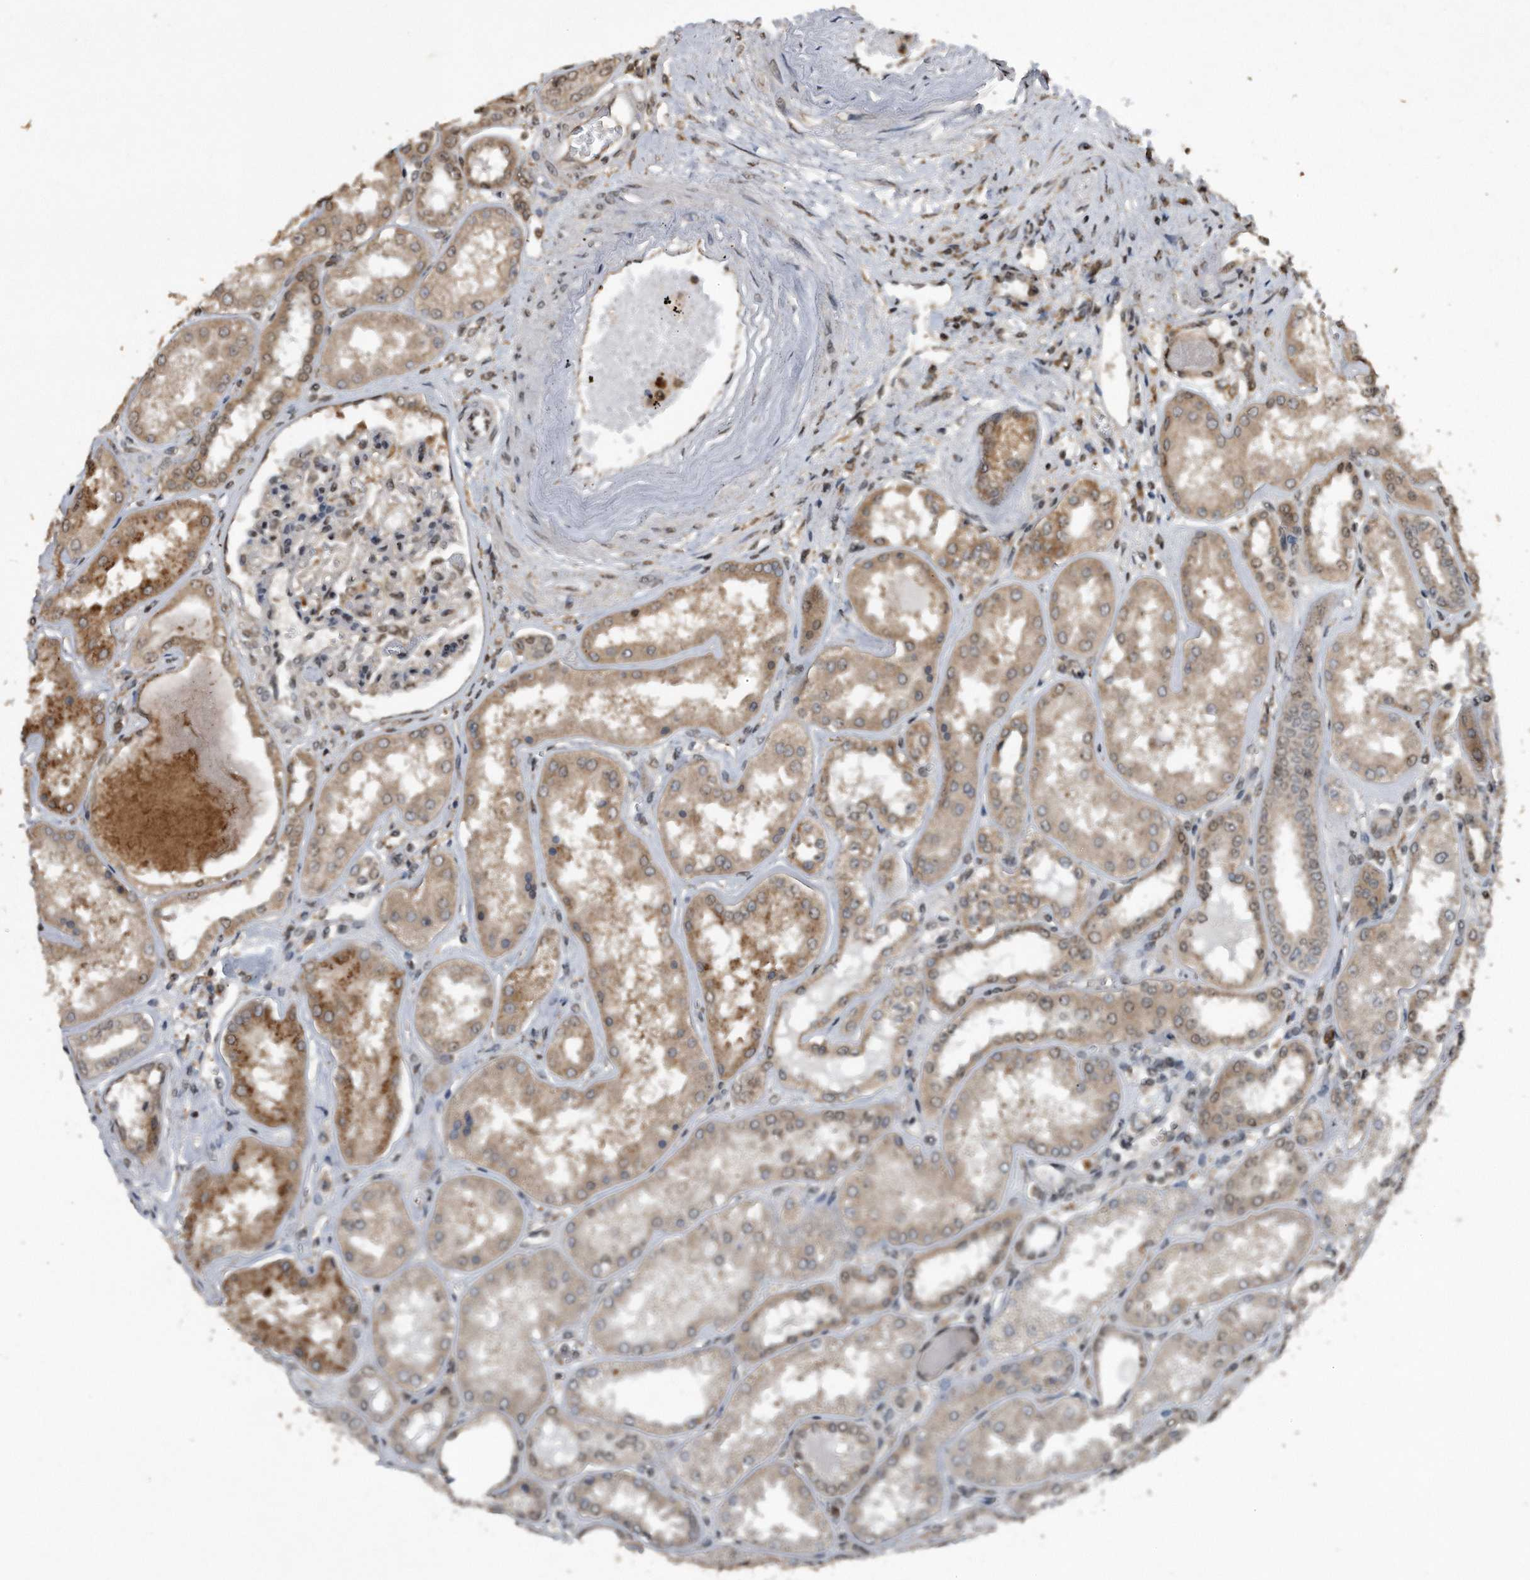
{"staining": {"intensity": "moderate", "quantity": "25%-75%", "location": "nuclear"}, "tissue": "kidney", "cell_type": "Cells in glomeruli", "image_type": "normal", "snomed": [{"axis": "morphology", "description": "Normal tissue, NOS"}, {"axis": "topography", "description": "Kidney"}], "caption": "A medium amount of moderate nuclear expression is appreciated in about 25%-75% of cells in glomeruli in normal kidney.", "gene": "CRYZL1", "patient": {"sex": "female", "age": 56}}